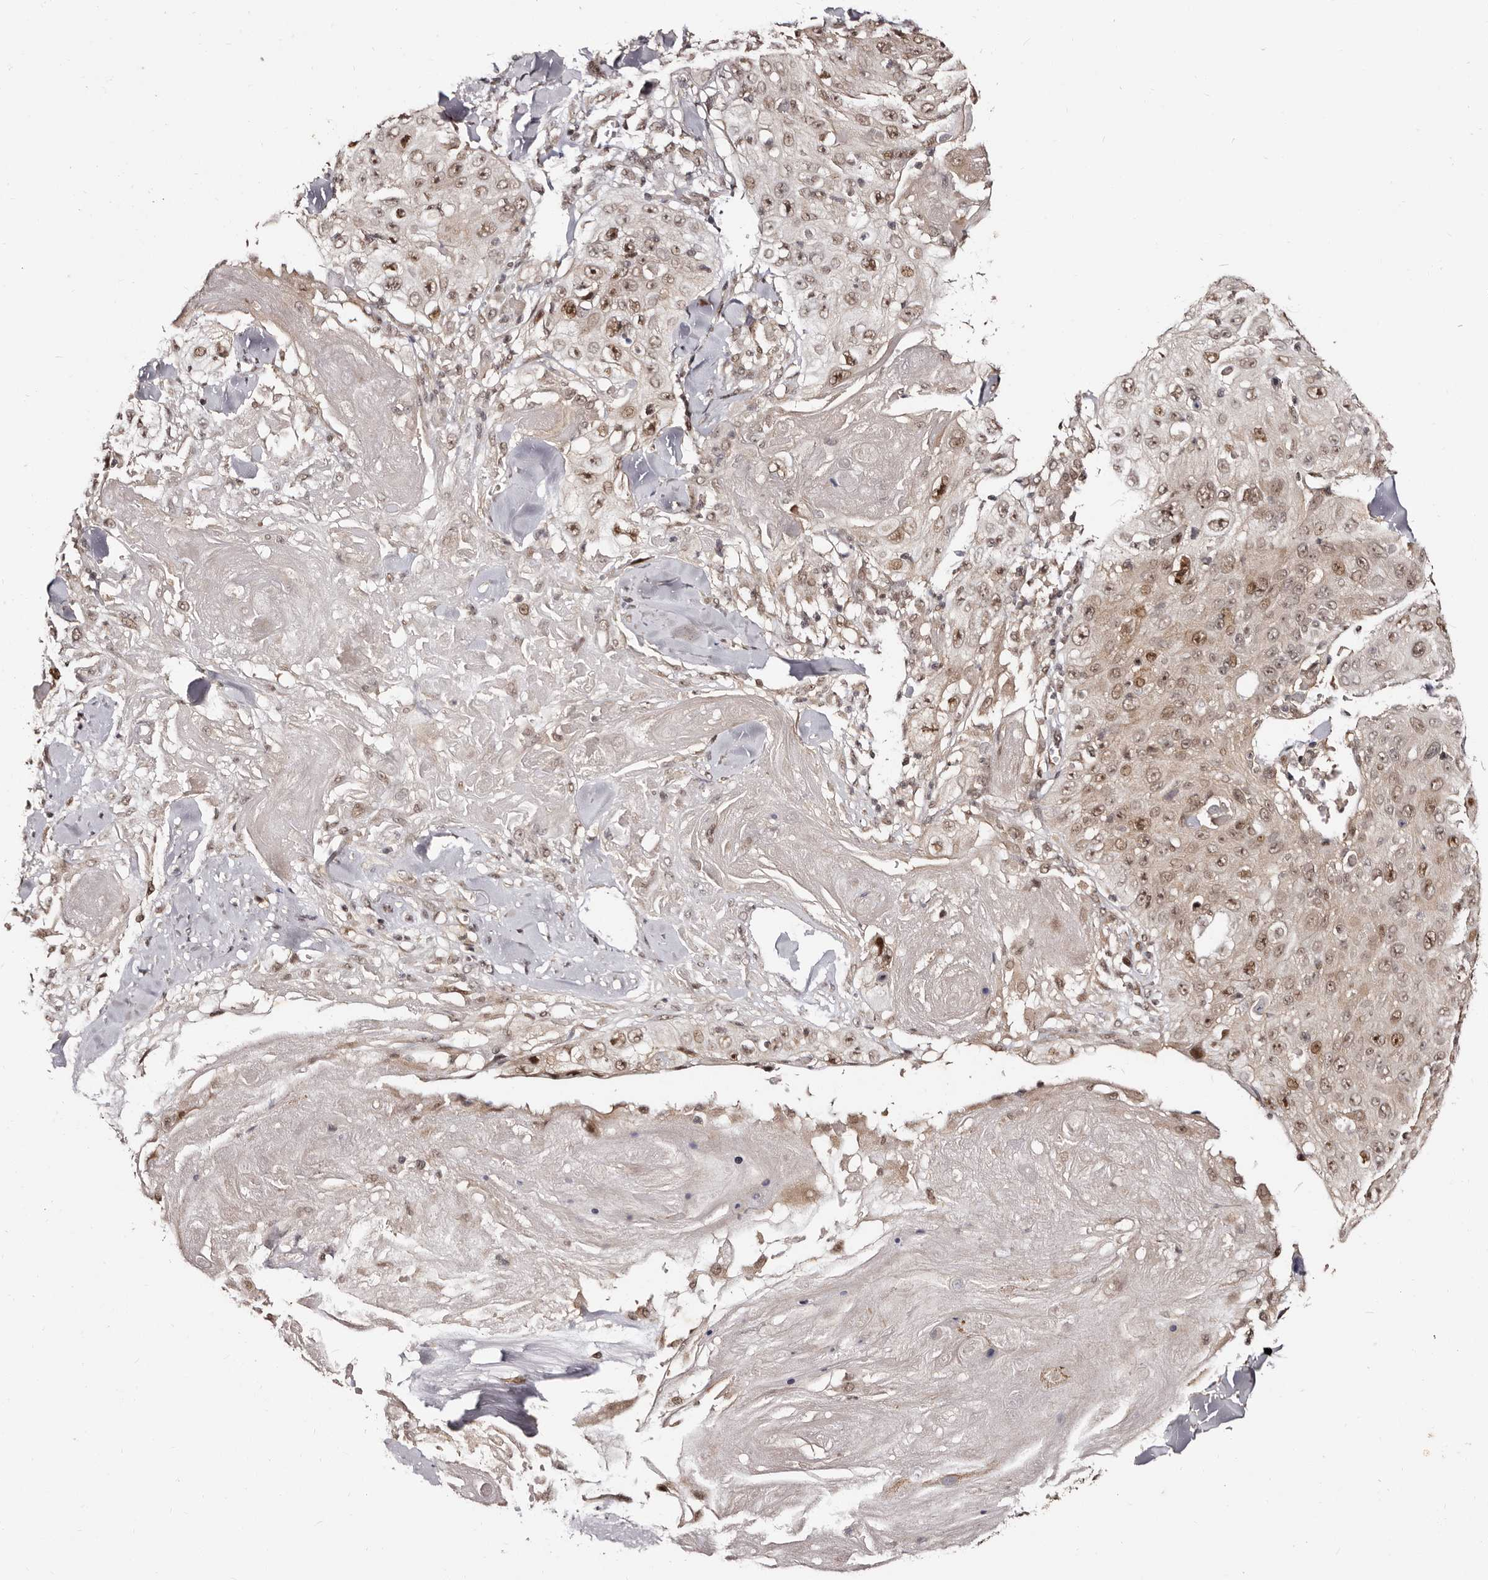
{"staining": {"intensity": "moderate", "quantity": ">75%", "location": "nuclear"}, "tissue": "skin cancer", "cell_type": "Tumor cells", "image_type": "cancer", "snomed": [{"axis": "morphology", "description": "Squamous cell carcinoma, NOS"}, {"axis": "topography", "description": "Skin"}], "caption": "Skin cancer stained with a brown dye demonstrates moderate nuclear positive positivity in about >75% of tumor cells.", "gene": "TBC1D22B", "patient": {"sex": "male", "age": 86}}